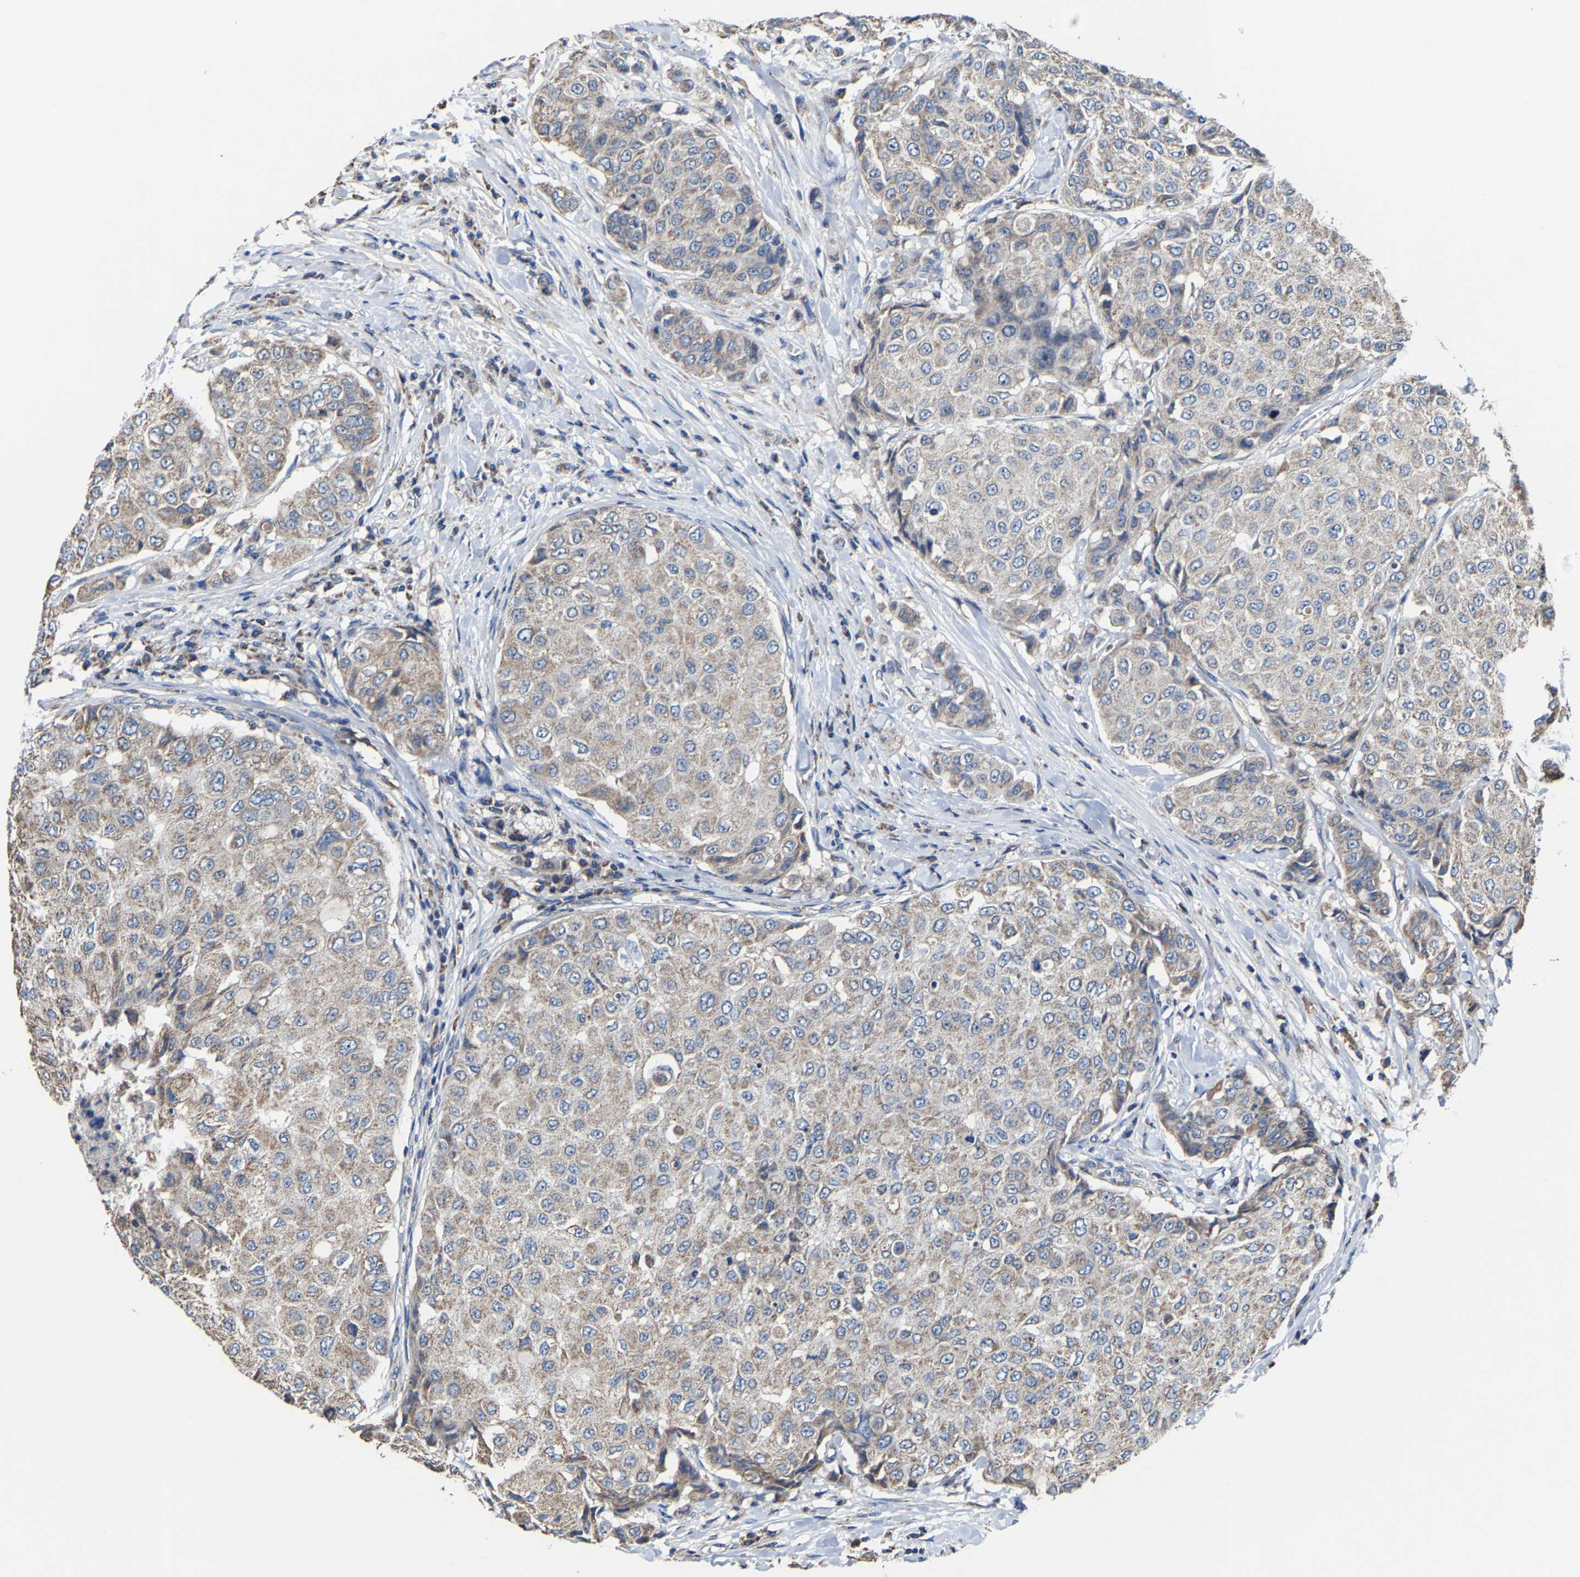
{"staining": {"intensity": "moderate", "quantity": ">75%", "location": "cytoplasmic/membranous"}, "tissue": "breast cancer", "cell_type": "Tumor cells", "image_type": "cancer", "snomed": [{"axis": "morphology", "description": "Duct carcinoma"}, {"axis": "topography", "description": "Breast"}], "caption": "The immunohistochemical stain highlights moderate cytoplasmic/membranous expression in tumor cells of intraductal carcinoma (breast) tissue.", "gene": "ZCCHC7", "patient": {"sex": "female", "age": 27}}